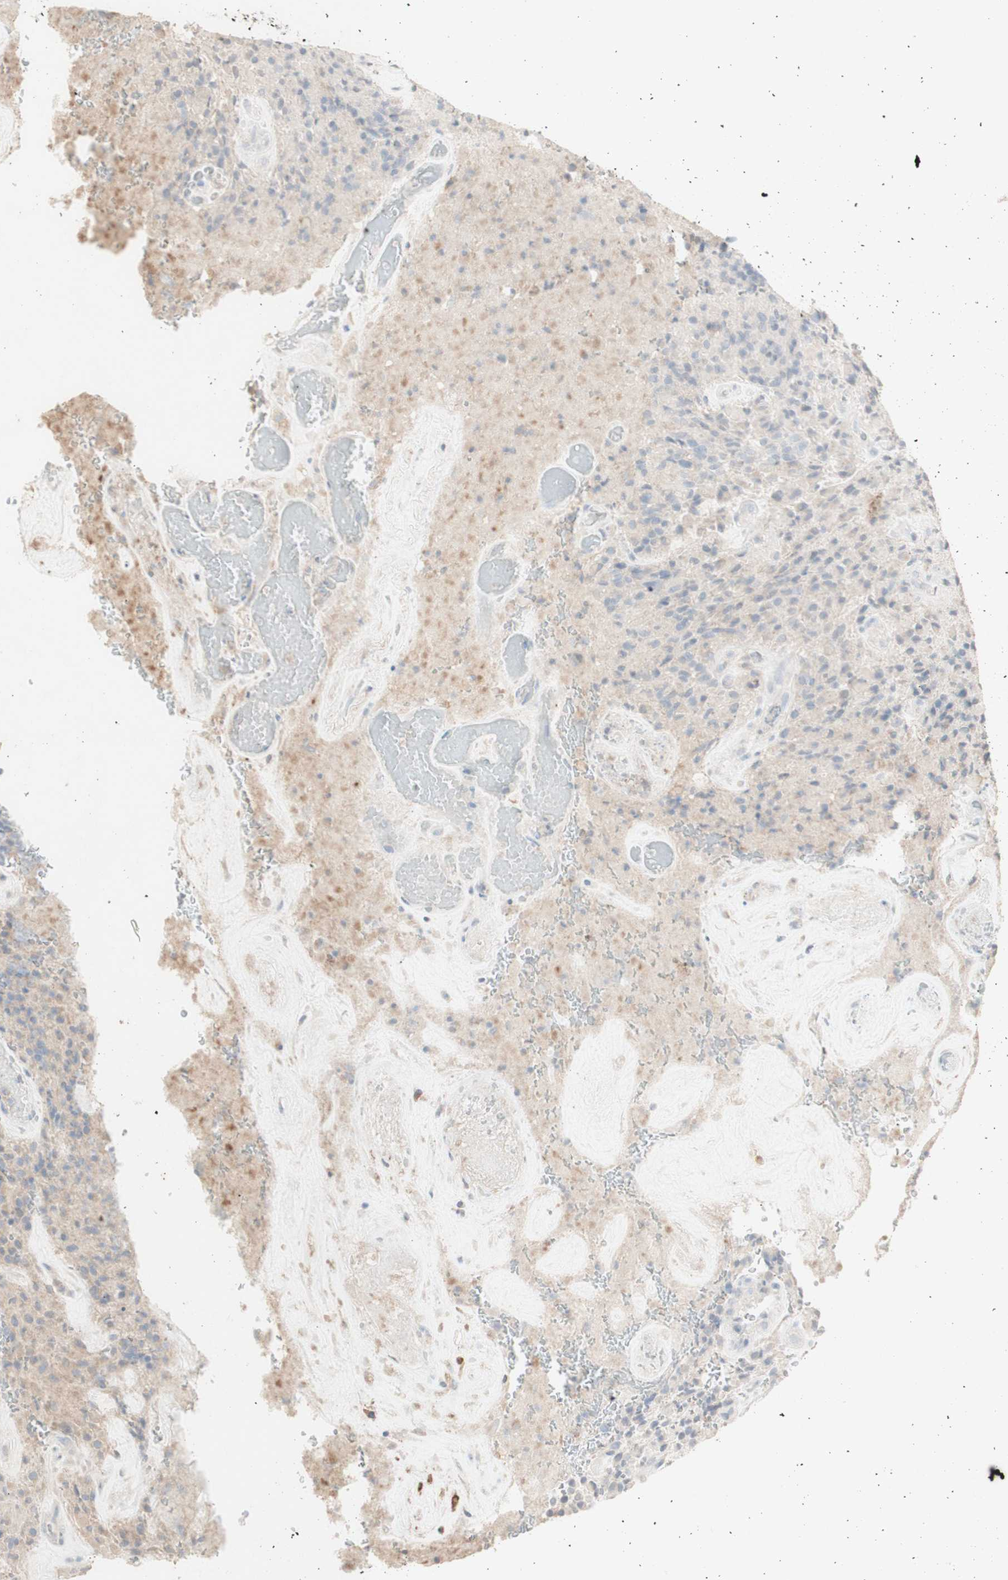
{"staining": {"intensity": "weak", "quantity": "<25%", "location": "cytoplasmic/membranous"}, "tissue": "glioma", "cell_type": "Tumor cells", "image_type": "cancer", "snomed": [{"axis": "morphology", "description": "Glioma, malignant, High grade"}, {"axis": "topography", "description": "Brain"}], "caption": "High power microscopy photomicrograph of an immunohistochemistry image of glioma, revealing no significant staining in tumor cells.", "gene": "ATP6V1B1", "patient": {"sex": "male", "age": 71}}